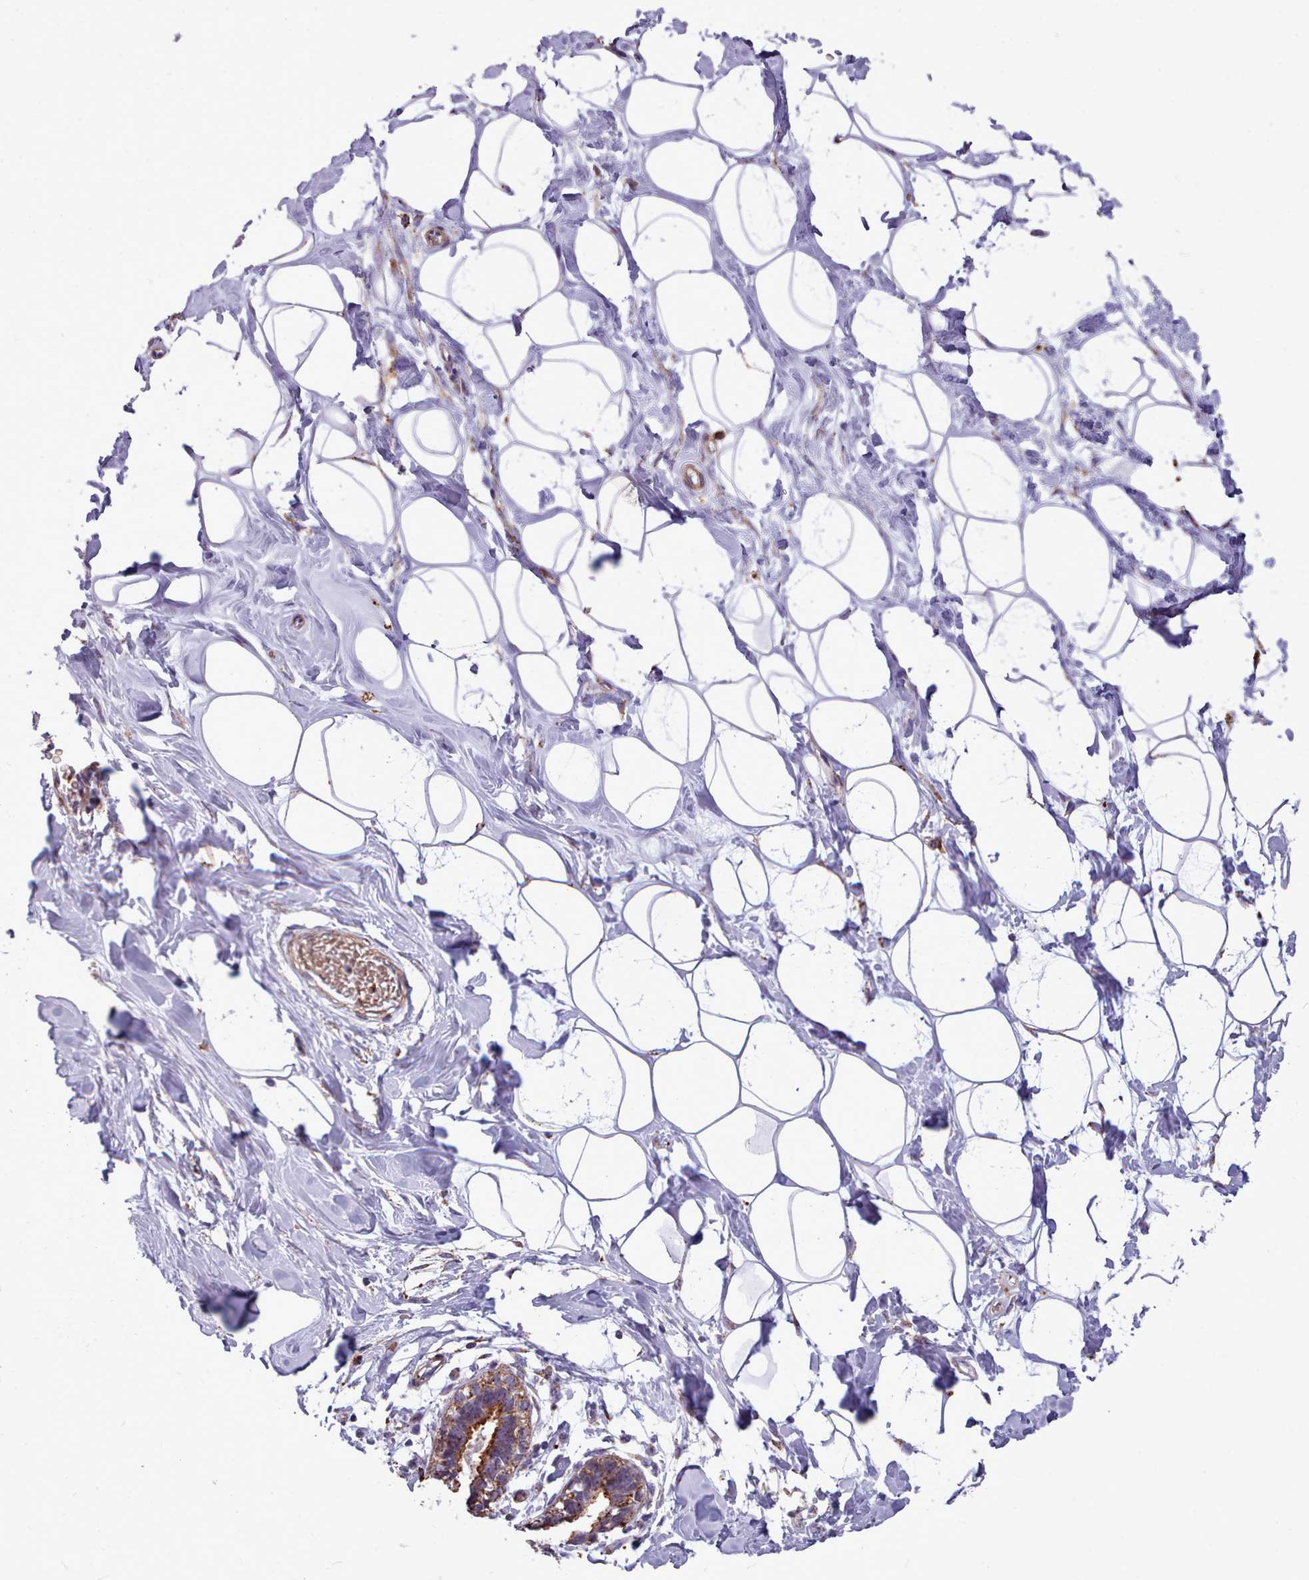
{"staining": {"intensity": "weak", "quantity": "<25%", "location": "cytoplasmic/membranous"}, "tissue": "adipose tissue", "cell_type": "Adipocytes", "image_type": "normal", "snomed": [{"axis": "morphology", "description": "Normal tissue, NOS"}, {"axis": "topography", "description": "Breast"}], "caption": "DAB (3,3'-diaminobenzidine) immunohistochemical staining of normal adipose tissue reveals no significant positivity in adipocytes. (DAB (3,3'-diaminobenzidine) IHC with hematoxylin counter stain).", "gene": "PACSIN3", "patient": {"sex": "female", "age": 26}}